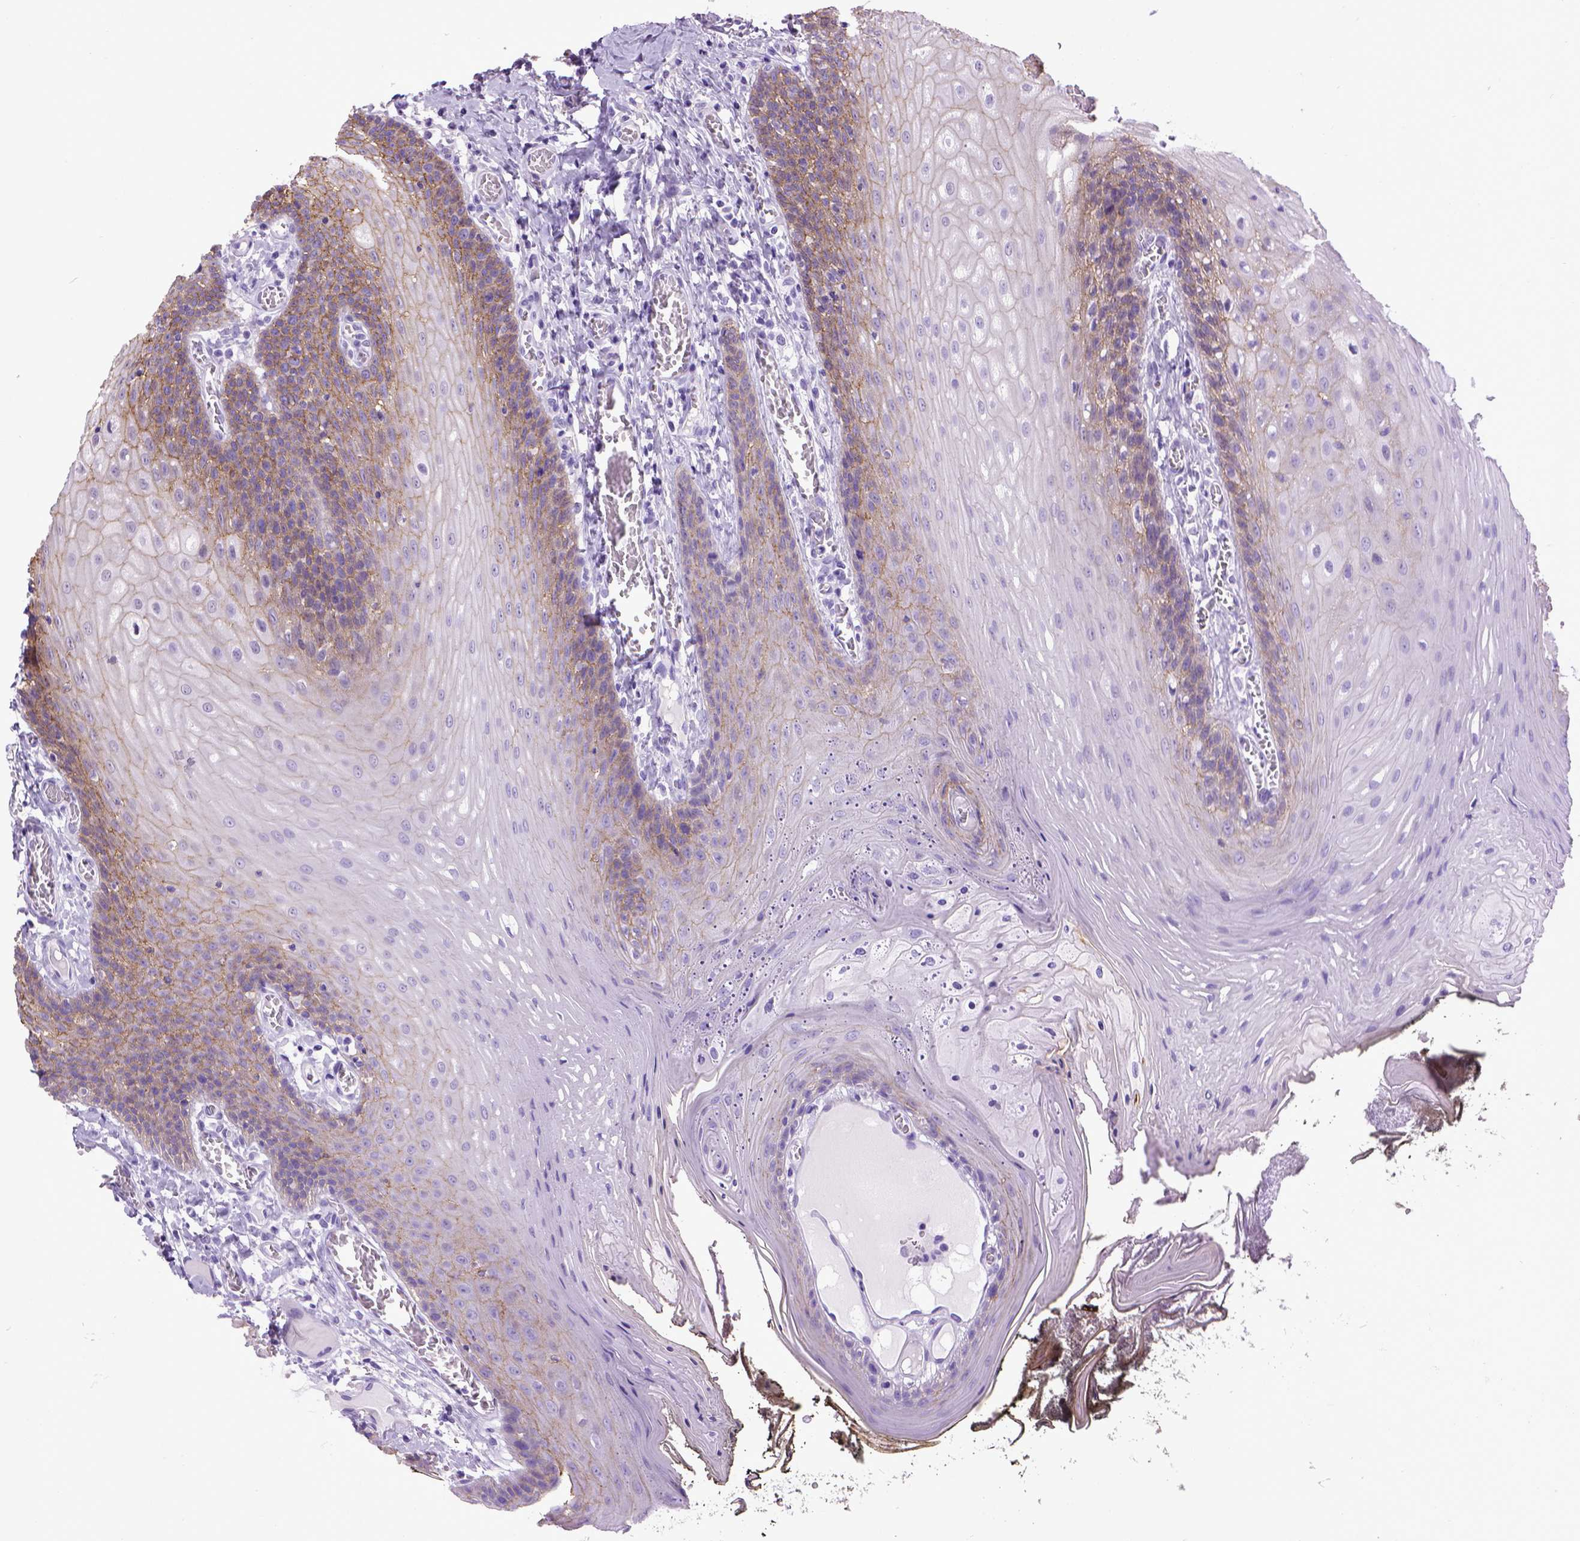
{"staining": {"intensity": "moderate", "quantity": "25%-75%", "location": "cytoplasmic/membranous"}, "tissue": "oral mucosa", "cell_type": "Squamous epithelial cells", "image_type": "normal", "snomed": [{"axis": "morphology", "description": "Normal tissue, NOS"}, {"axis": "topography", "description": "Oral tissue"}], "caption": "This is an image of immunohistochemistry staining of unremarkable oral mucosa, which shows moderate positivity in the cytoplasmic/membranous of squamous epithelial cells.", "gene": "CDH1", "patient": {"sex": "male", "age": 9}}